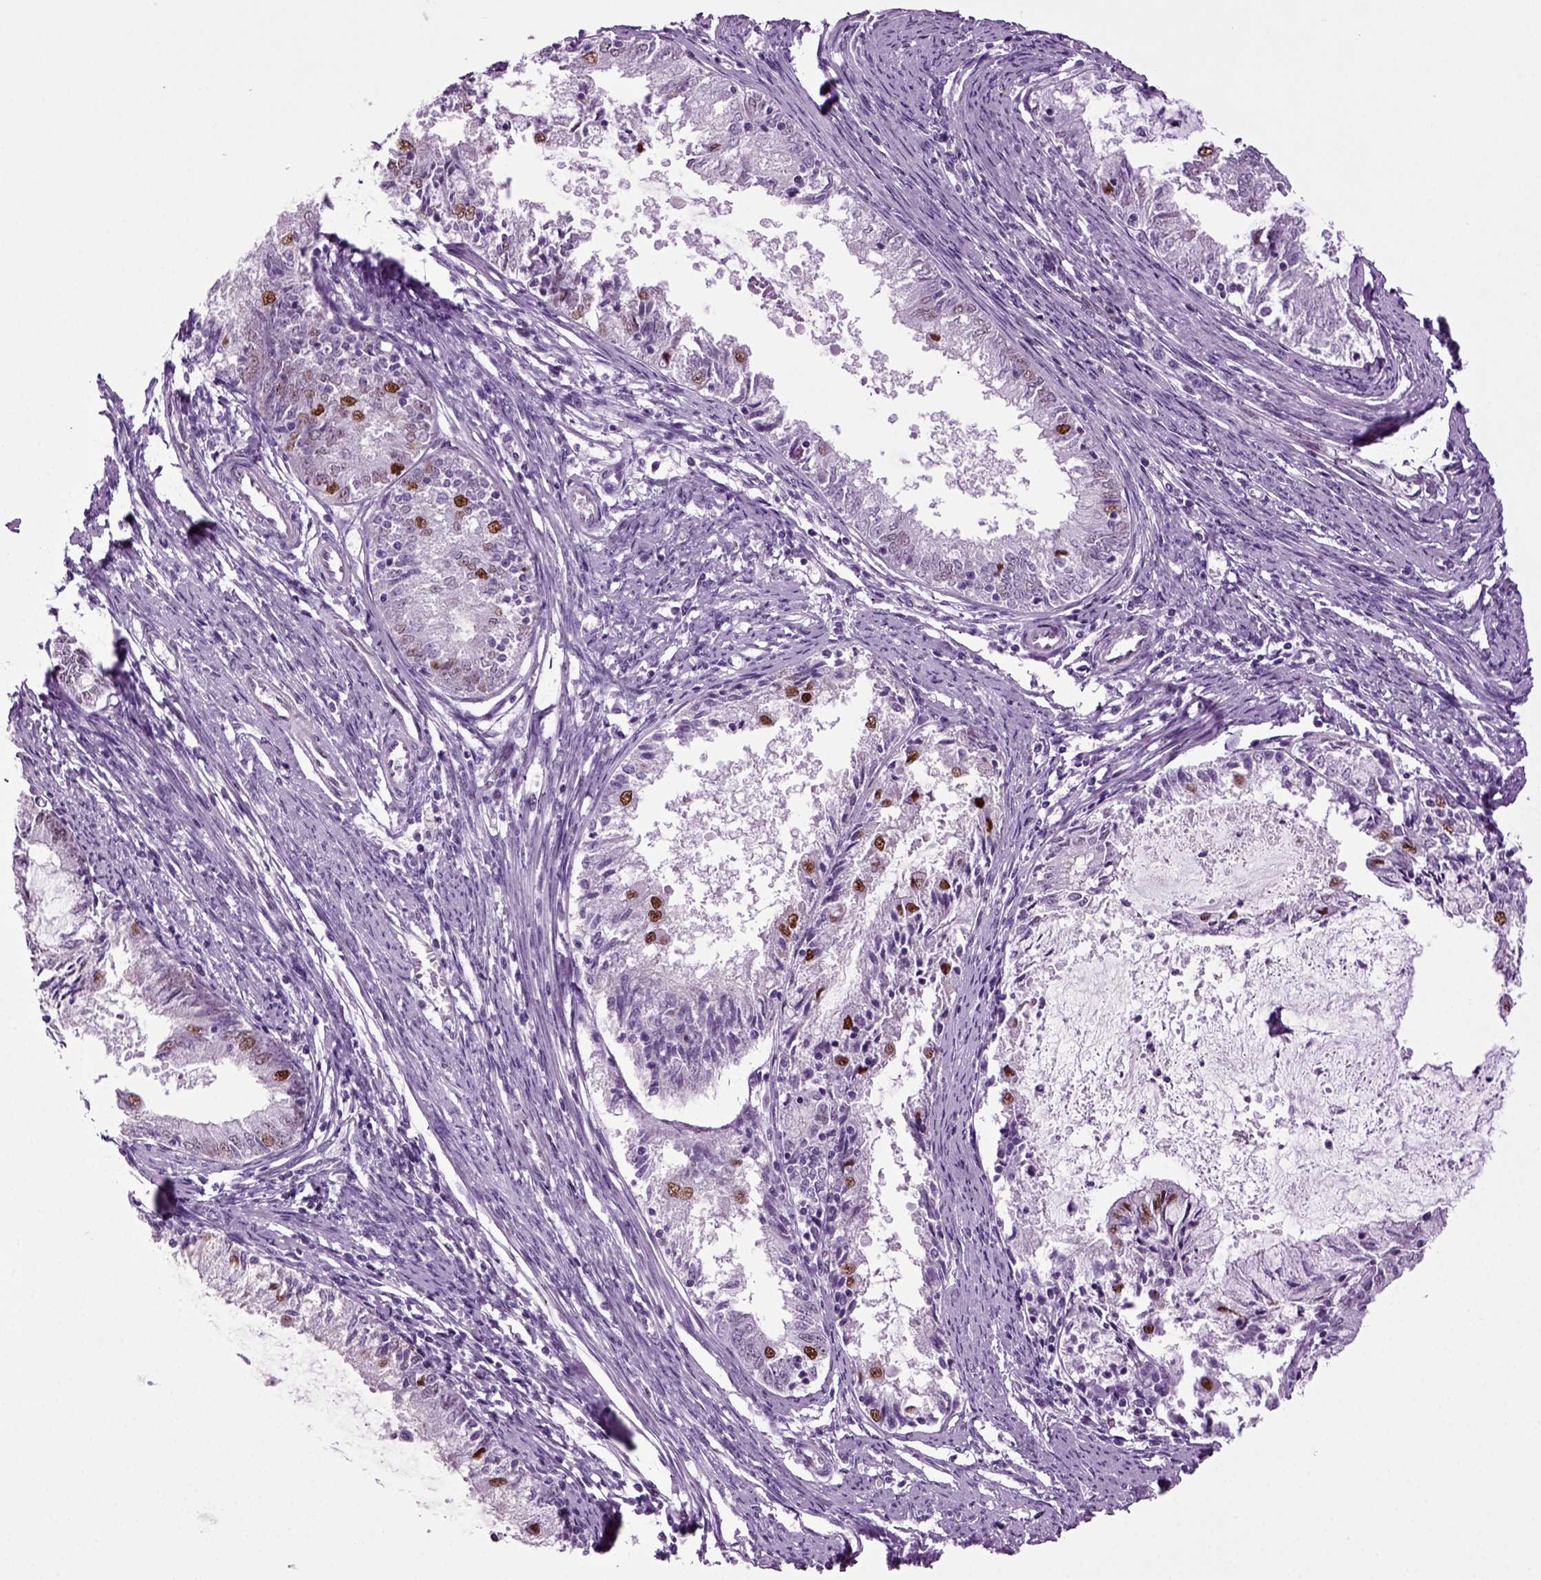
{"staining": {"intensity": "strong", "quantity": "<25%", "location": "nuclear"}, "tissue": "endometrial cancer", "cell_type": "Tumor cells", "image_type": "cancer", "snomed": [{"axis": "morphology", "description": "Adenocarcinoma, NOS"}, {"axis": "topography", "description": "Endometrium"}], "caption": "This image displays immunohistochemistry (IHC) staining of endometrial adenocarcinoma, with medium strong nuclear positivity in about <25% of tumor cells.", "gene": "RFX3", "patient": {"sex": "female", "age": 57}}